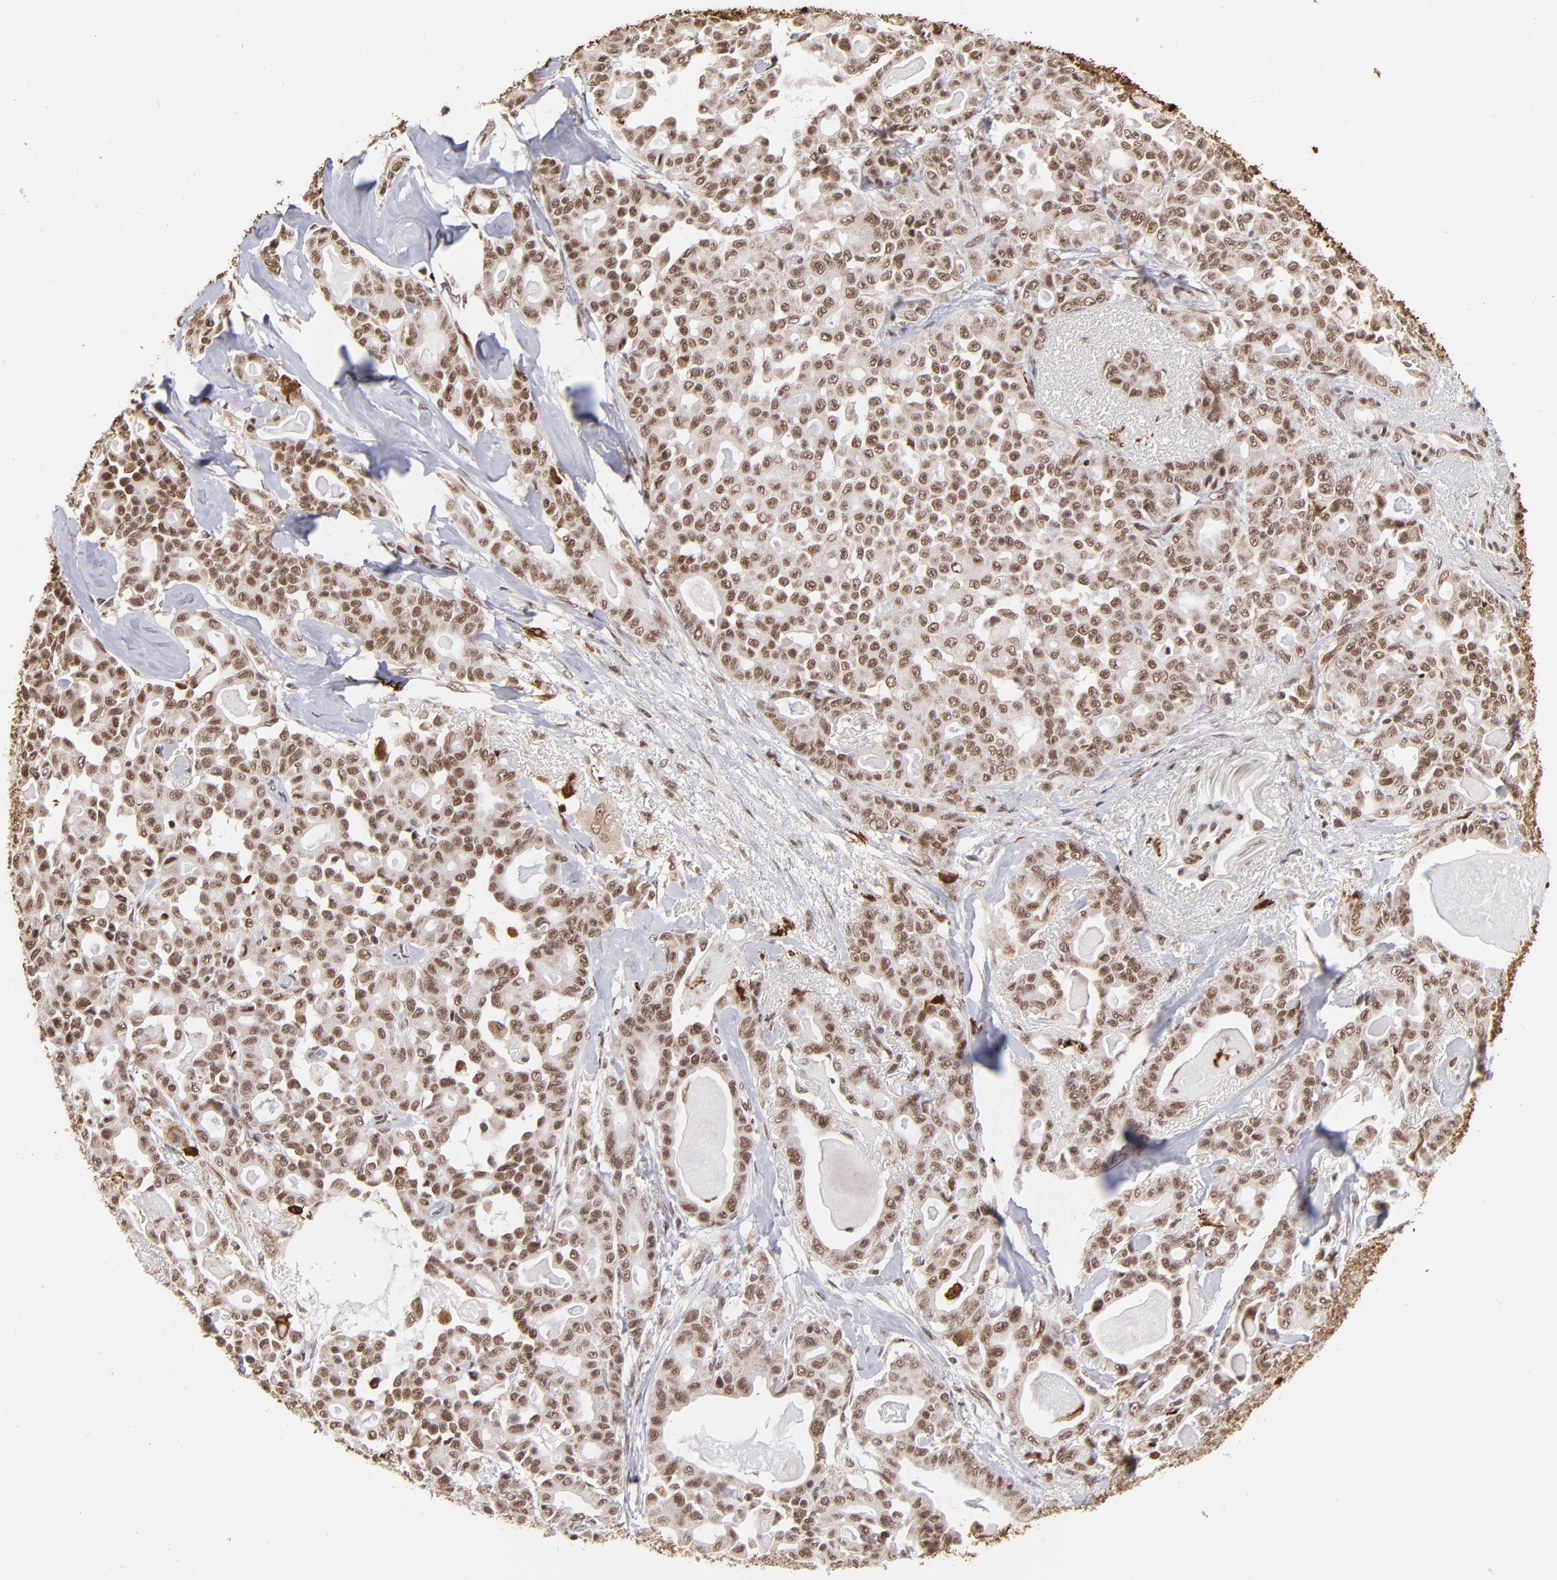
{"staining": {"intensity": "moderate", "quantity": ">75%", "location": "cytoplasmic/membranous,nuclear"}, "tissue": "pancreatic cancer", "cell_type": "Tumor cells", "image_type": "cancer", "snomed": [{"axis": "morphology", "description": "Adenocarcinoma, NOS"}, {"axis": "topography", "description": "Pancreas"}], "caption": "Protein staining exhibits moderate cytoplasmic/membranous and nuclear staining in approximately >75% of tumor cells in pancreatic adenocarcinoma.", "gene": "ZFX", "patient": {"sex": "male", "age": 63}}